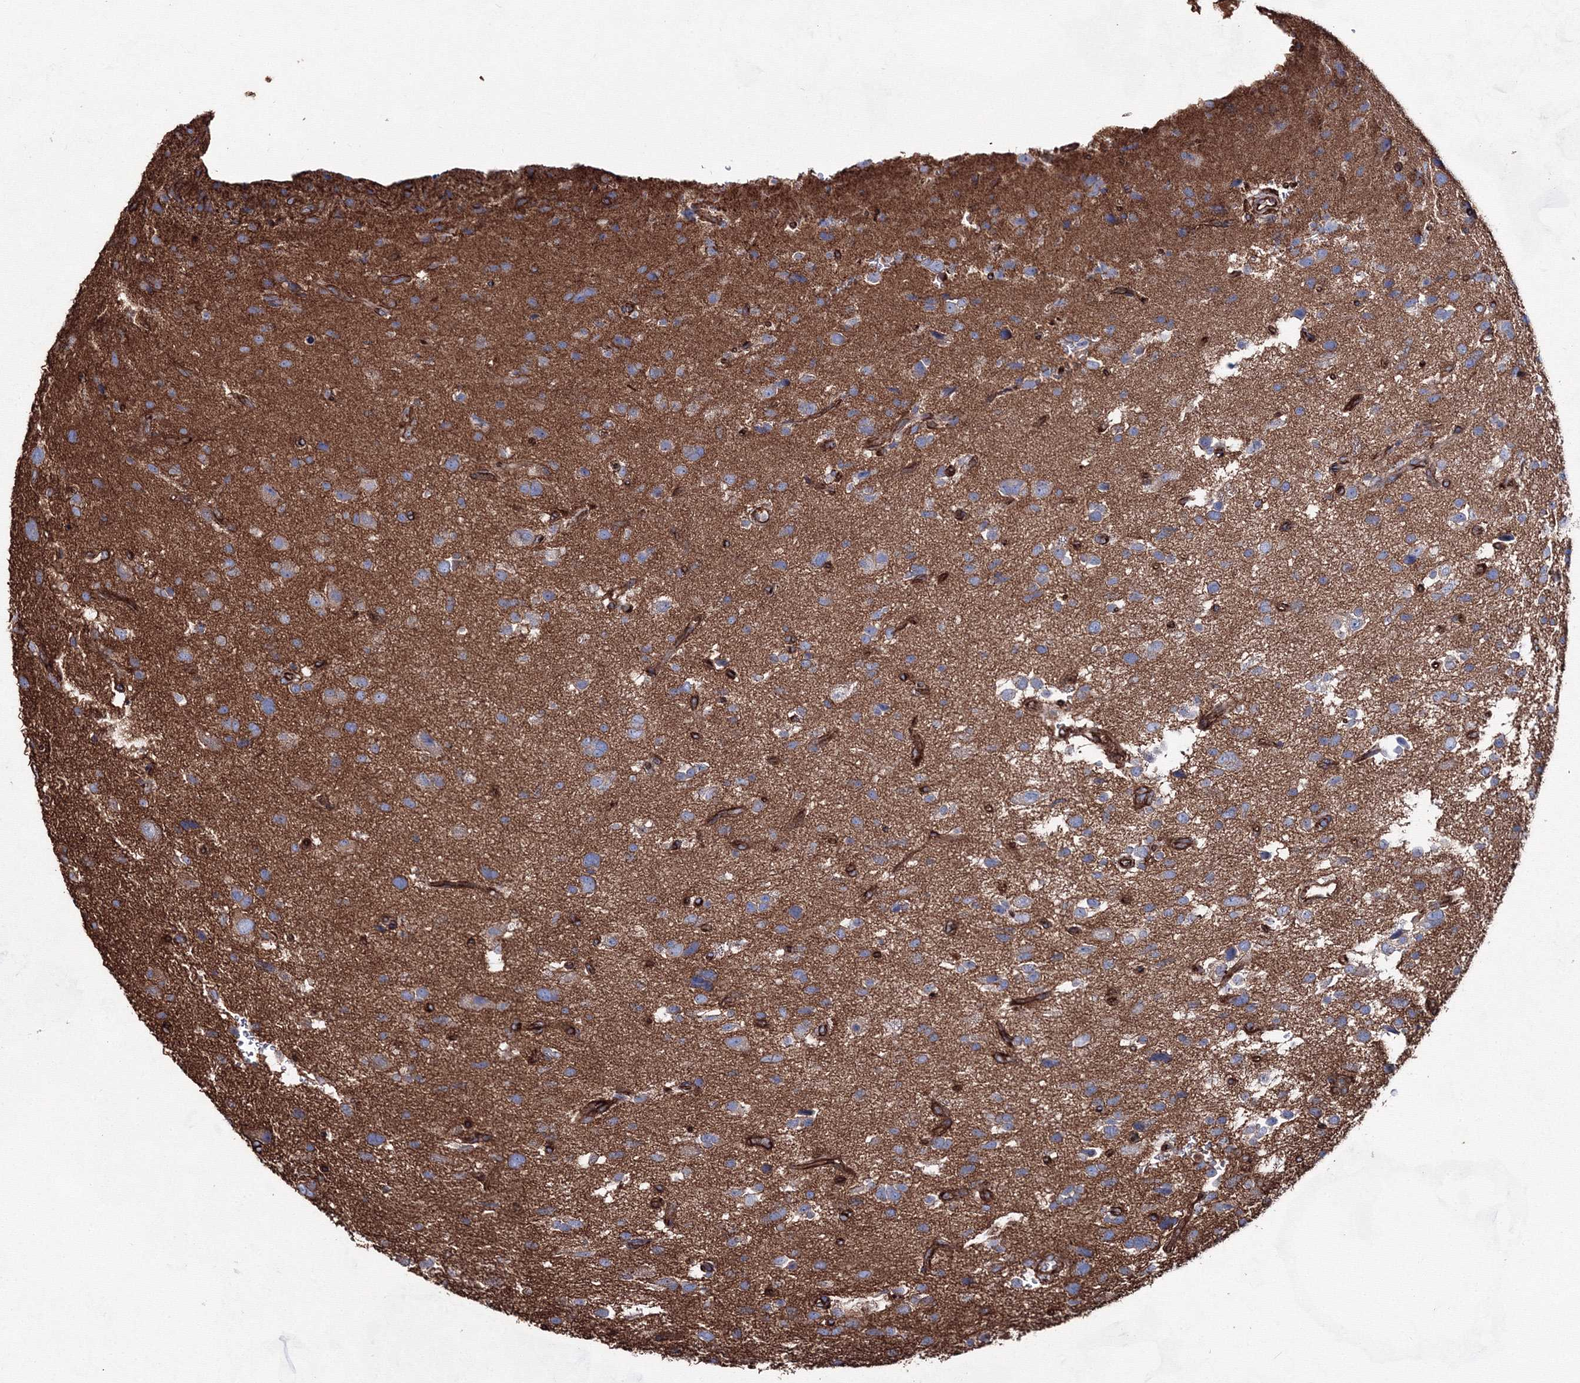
{"staining": {"intensity": "moderate", "quantity": "25%-75%", "location": "cytoplasmic/membranous"}, "tissue": "glioma", "cell_type": "Tumor cells", "image_type": "cancer", "snomed": [{"axis": "morphology", "description": "Glioma, malignant, High grade"}, {"axis": "topography", "description": "Brain"}], "caption": "Human glioma stained with a protein marker displays moderate staining in tumor cells.", "gene": "ANKRD37", "patient": {"sex": "male", "age": 33}}